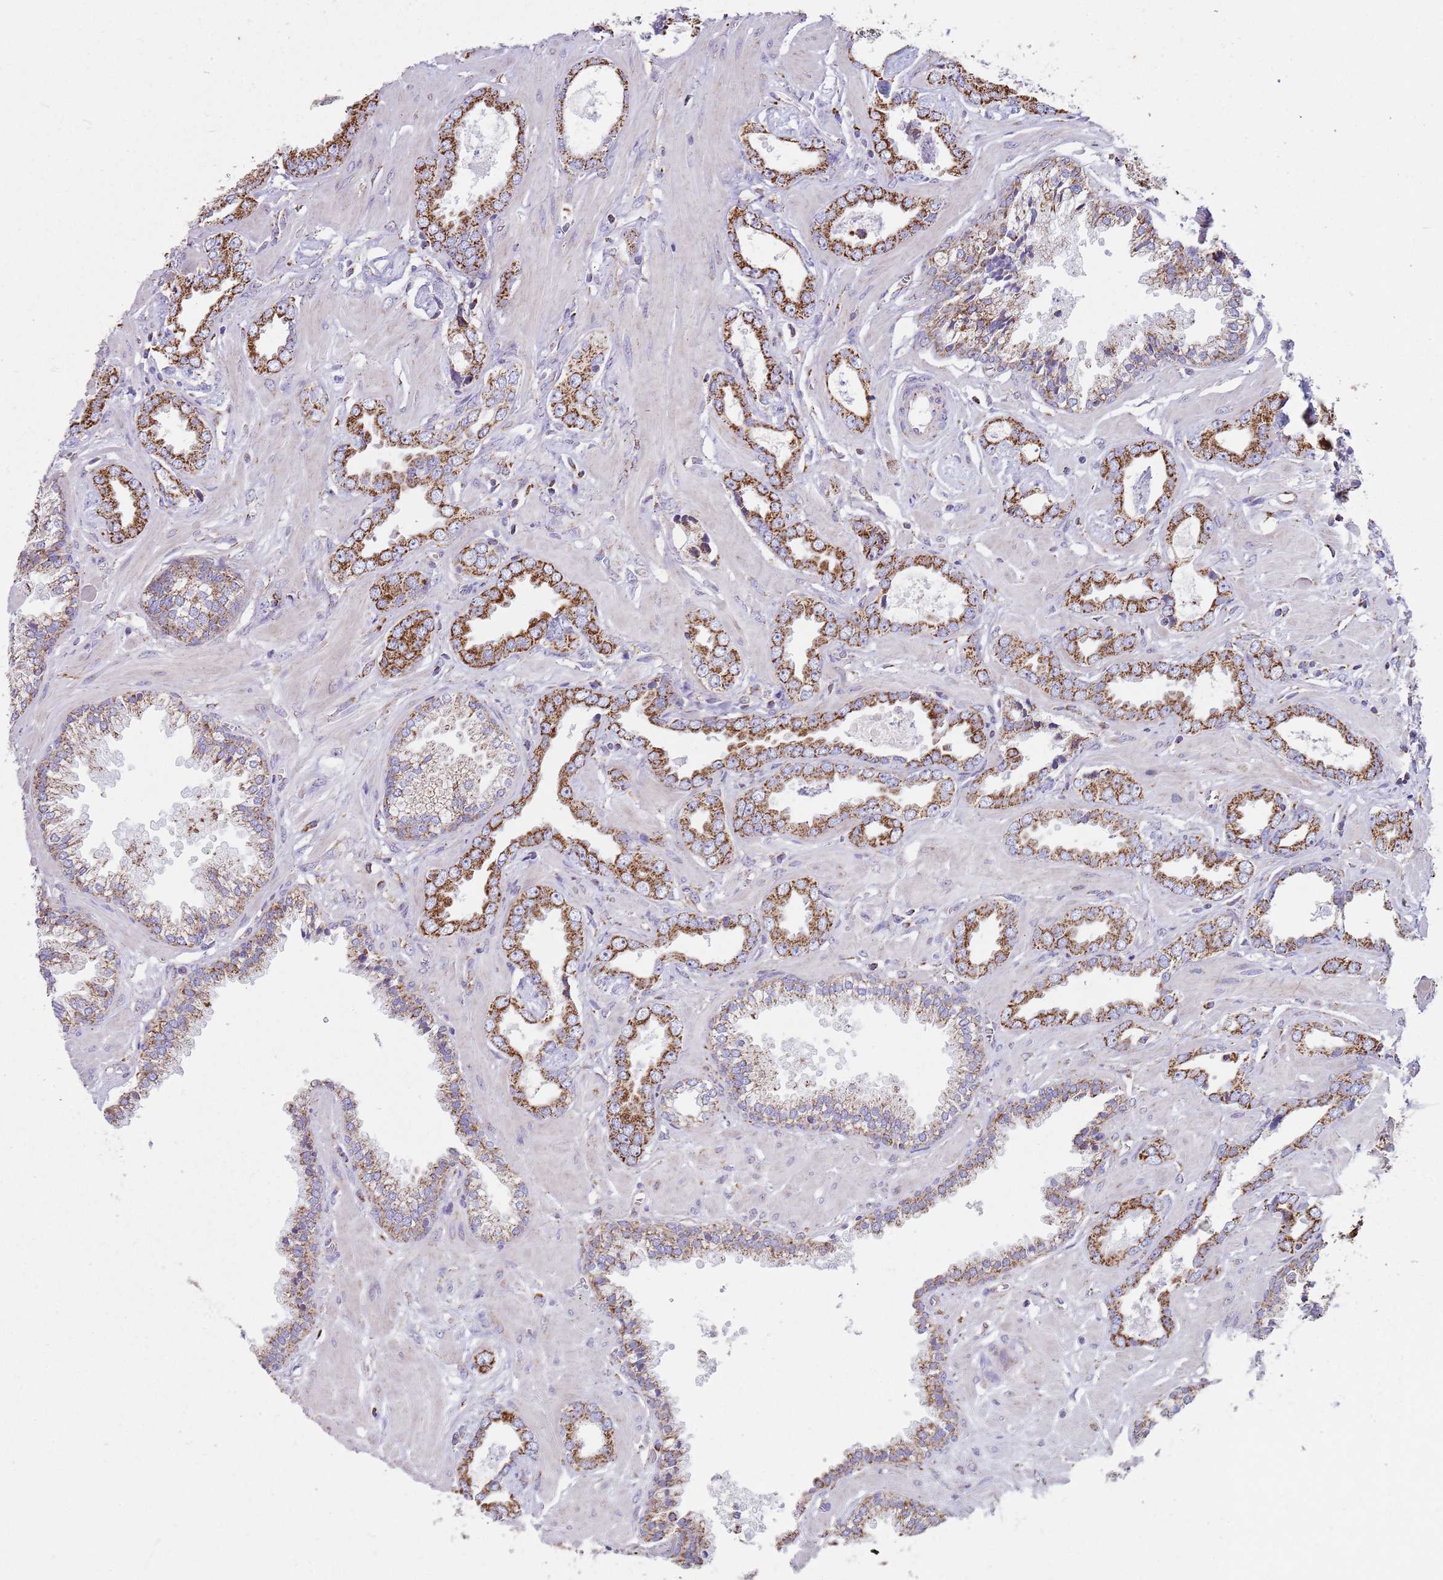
{"staining": {"intensity": "strong", "quantity": ">75%", "location": "cytoplasmic/membranous"}, "tissue": "prostate cancer", "cell_type": "Tumor cells", "image_type": "cancer", "snomed": [{"axis": "morphology", "description": "Adenocarcinoma, Low grade"}, {"axis": "topography", "description": "Prostate"}], "caption": "Brown immunohistochemical staining in prostate cancer exhibits strong cytoplasmic/membranous staining in approximately >75% of tumor cells. (Brightfield microscopy of DAB IHC at high magnification).", "gene": "TTLL1", "patient": {"sex": "male", "age": 60}}